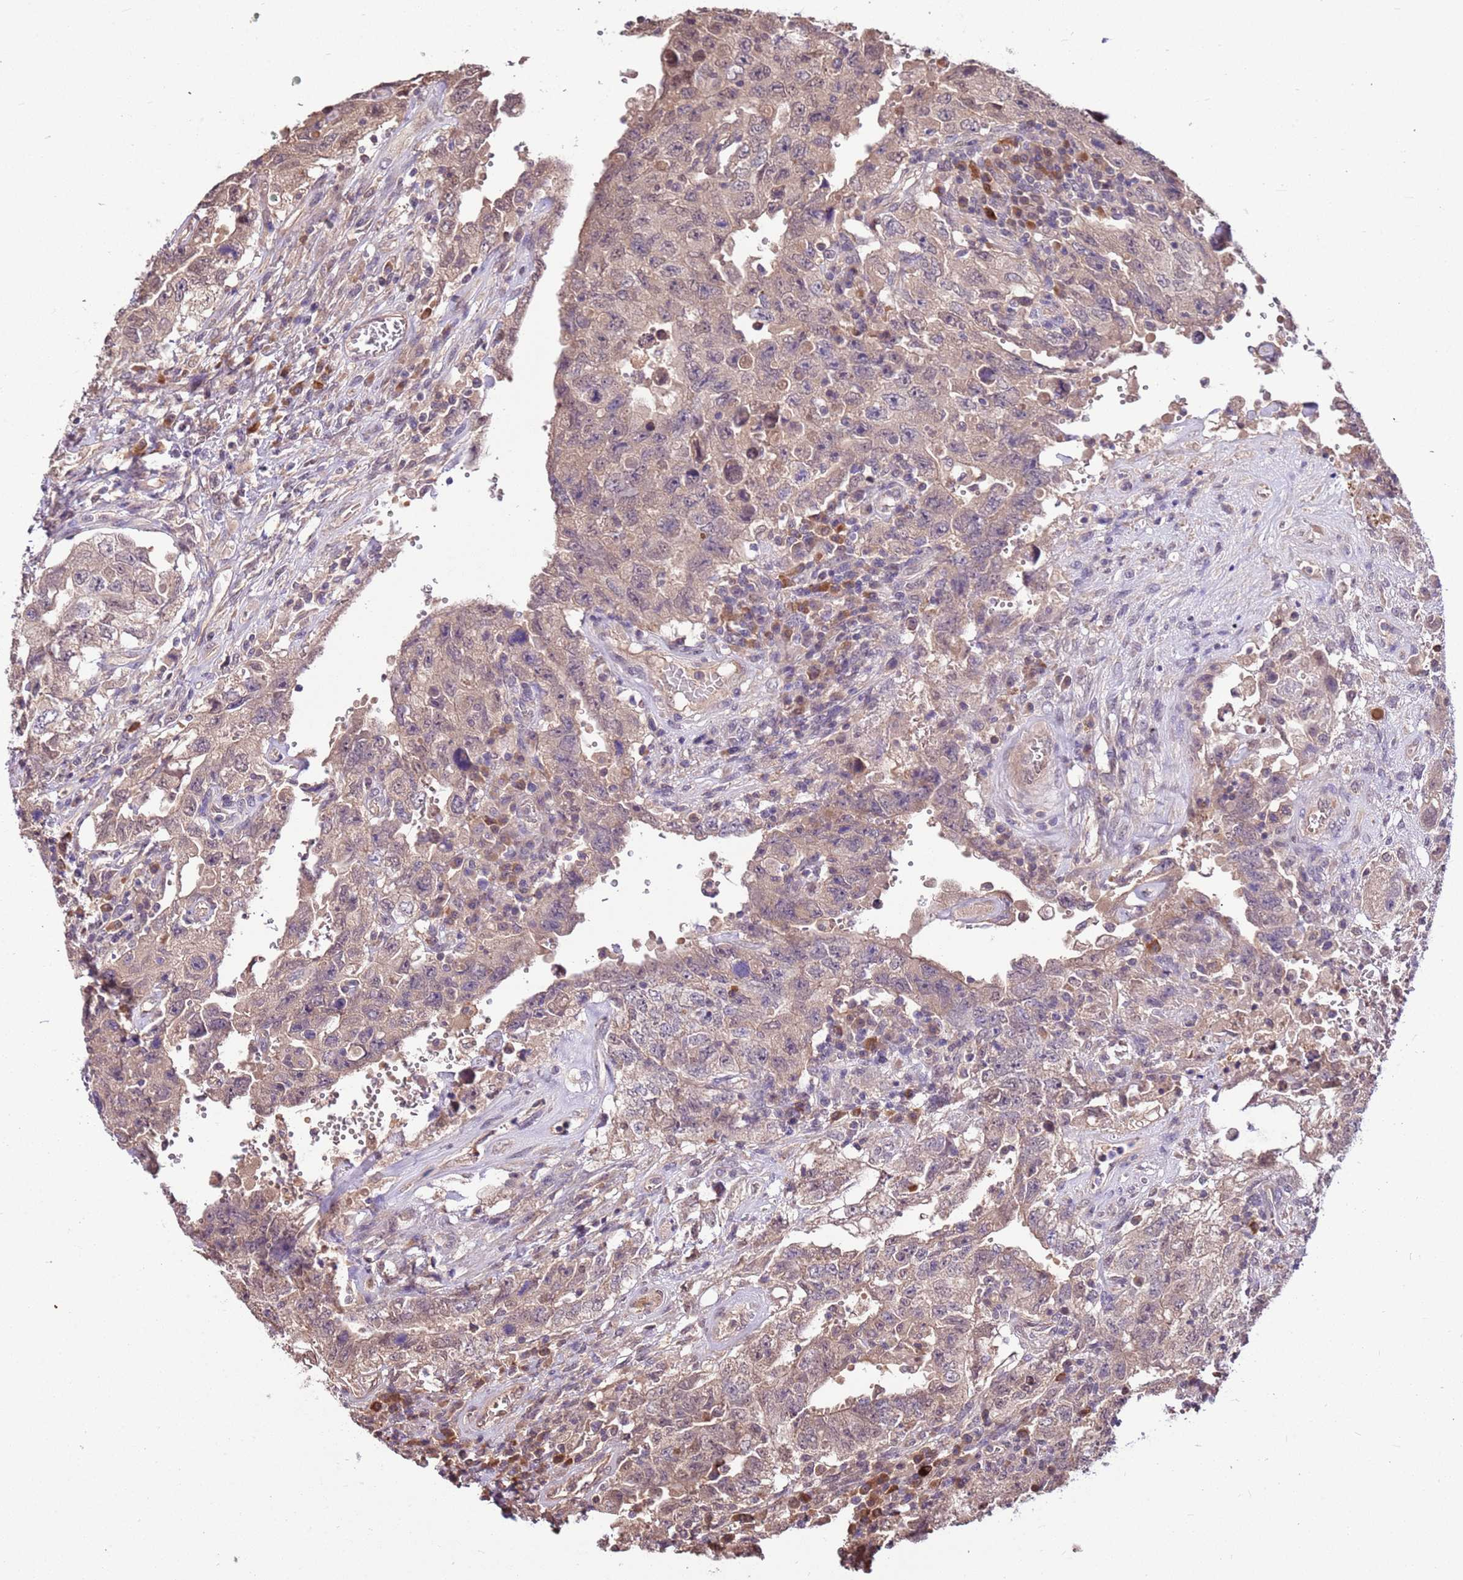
{"staining": {"intensity": "weak", "quantity": "25%-75%", "location": "cytoplasmic/membranous"}, "tissue": "testis cancer", "cell_type": "Tumor cells", "image_type": "cancer", "snomed": [{"axis": "morphology", "description": "Carcinoma, Embryonal, NOS"}, {"axis": "topography", "description": "Testis"}], "caption": "Embryonal carcinoma (testis) was stained to show a protein in brown. There is low levels of weak cytoplasmic/membranous positivity in about 25%-75% of tumor cells.", "gene": "BBS5", "patient": {"sex": "male", "age": 26}}